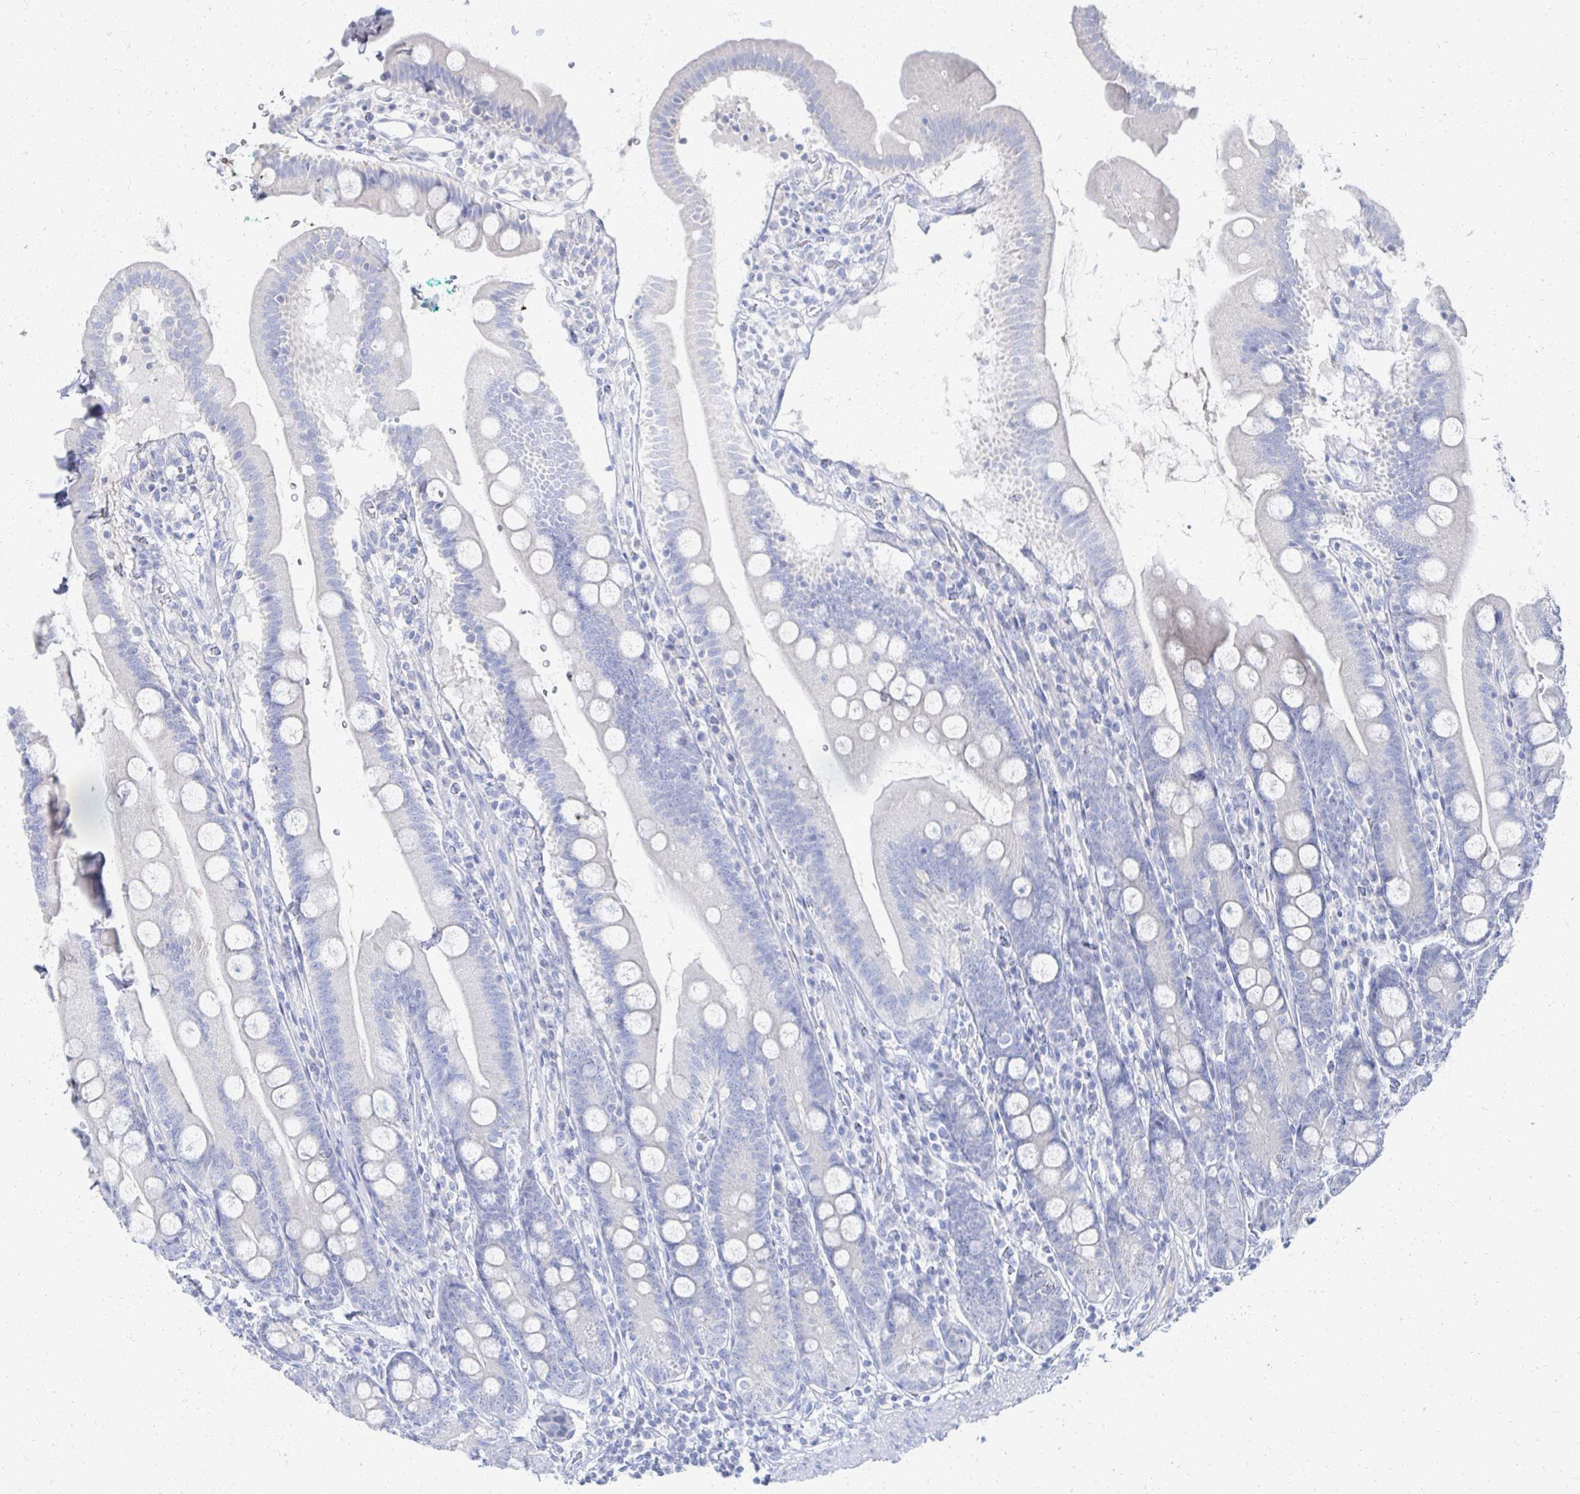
{"staining": {"intensity": "negative", "quantity": "none", "location": "none"}, "tissue": "duodenum", "cell_type": "Glandular cells", "image_type": "normal", "snomed": [{"axis": "morphology", "description": "Normal tissue, NOS"}, {"axis": "topography", "description": "Duodenum"}], "caption": "Image shows no protein positivity in glandular cells of unremarkable duodenum.", "gene": "PRR20A", "patient": {"sex": "female", "age": 67}}